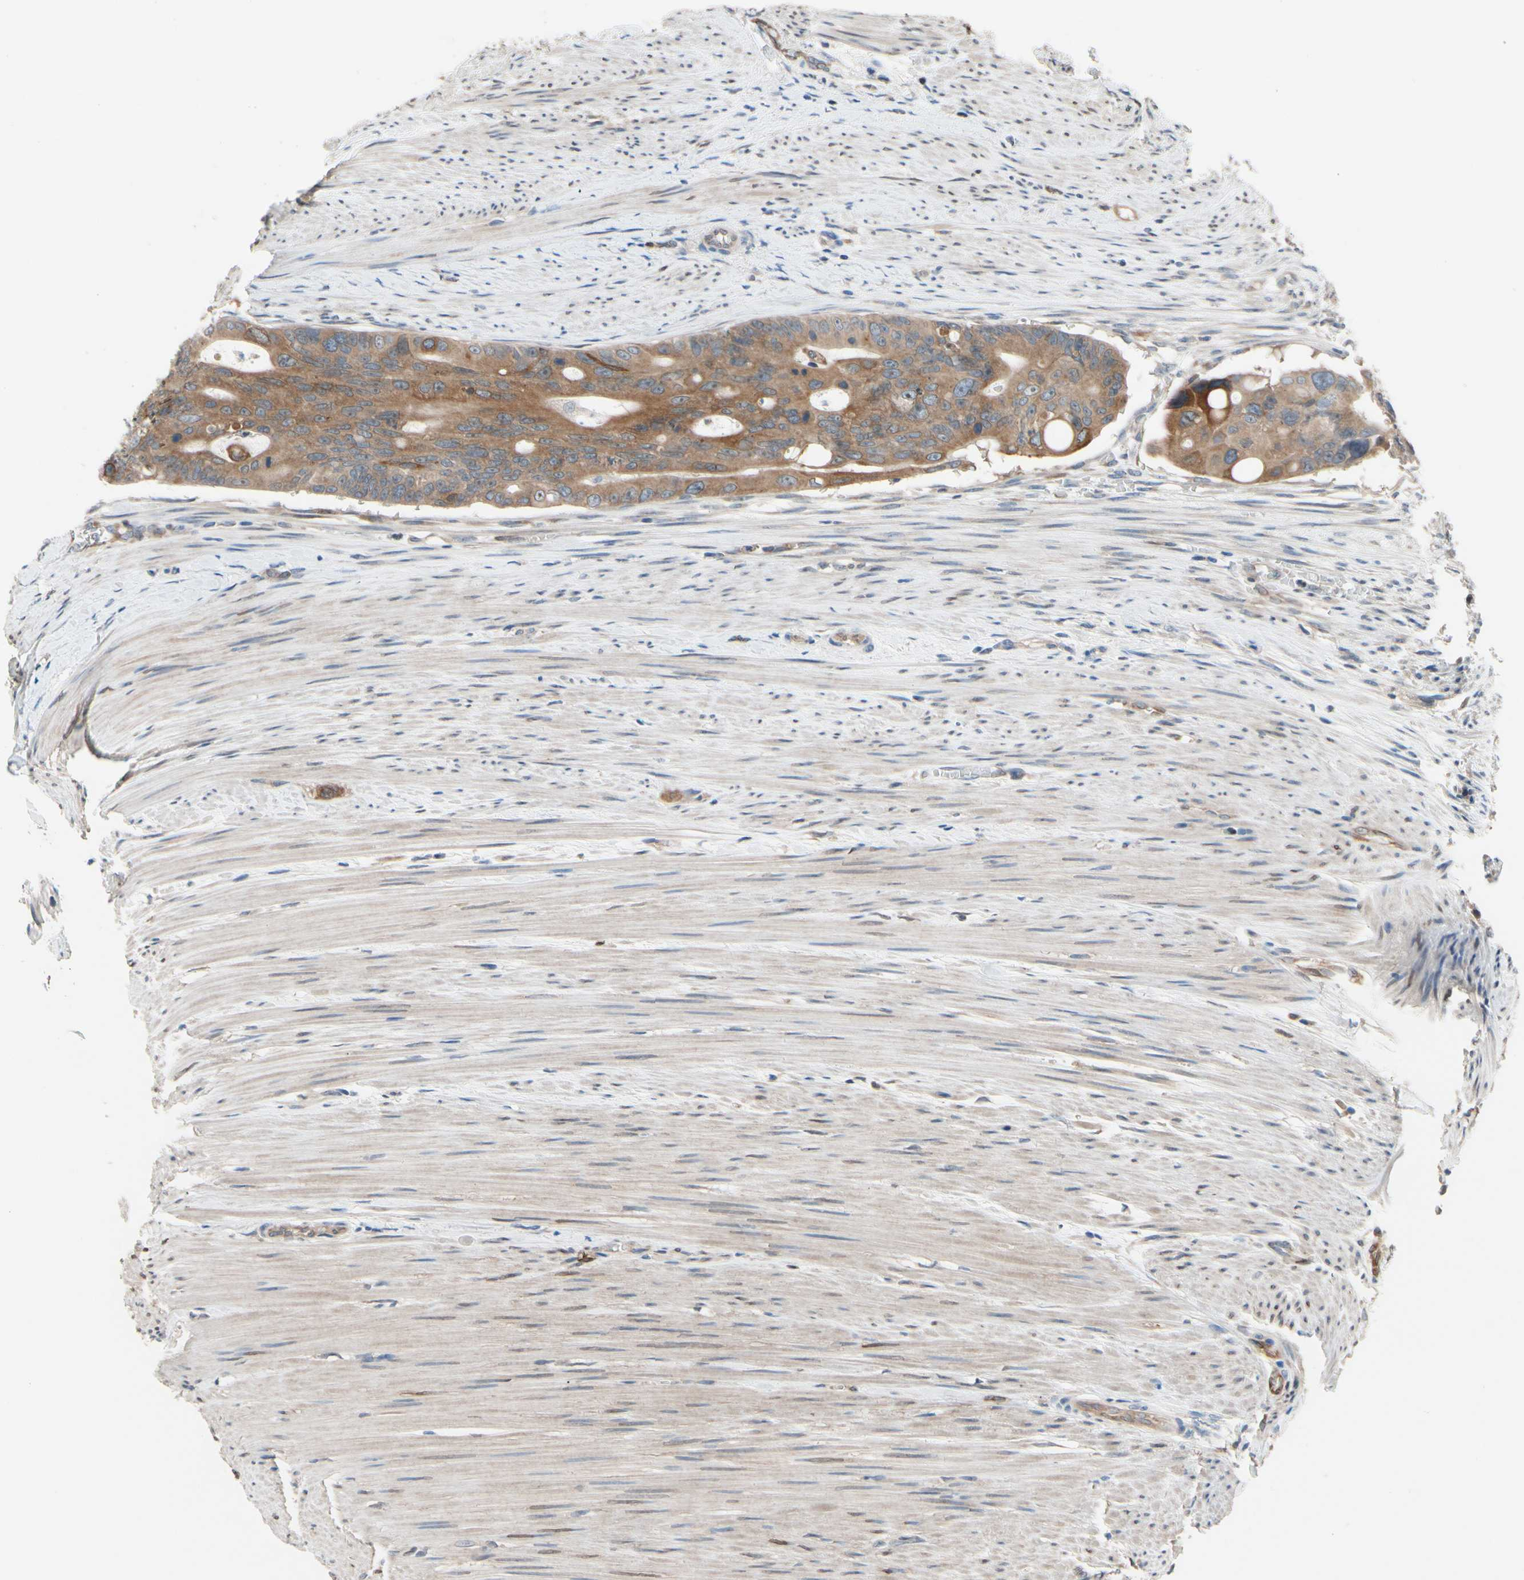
{"staining": {"intensity": "moderate", "quantity": ">75%", "location": "cytoplasmic/membranous"}, "tissue": "colorectal cancer", "cell_type": "Tumor cells", "image_type": "cancer", "snomed": [{"axis": "morphology", "description": "Adenocarcinoma, NOS"}, {"axis": "topography", "description": "Colon"}], "caption": "Adenocarcinoma (colorectal) stained for a protein demonstrates moderate cytoplasmic/membranous positivity in tumor cells. (brown staining indicates protein expression, while blue staining denotes nuclei).", "gene": "PRXL2A", "patient": {"sex": "female", "age": 57}}